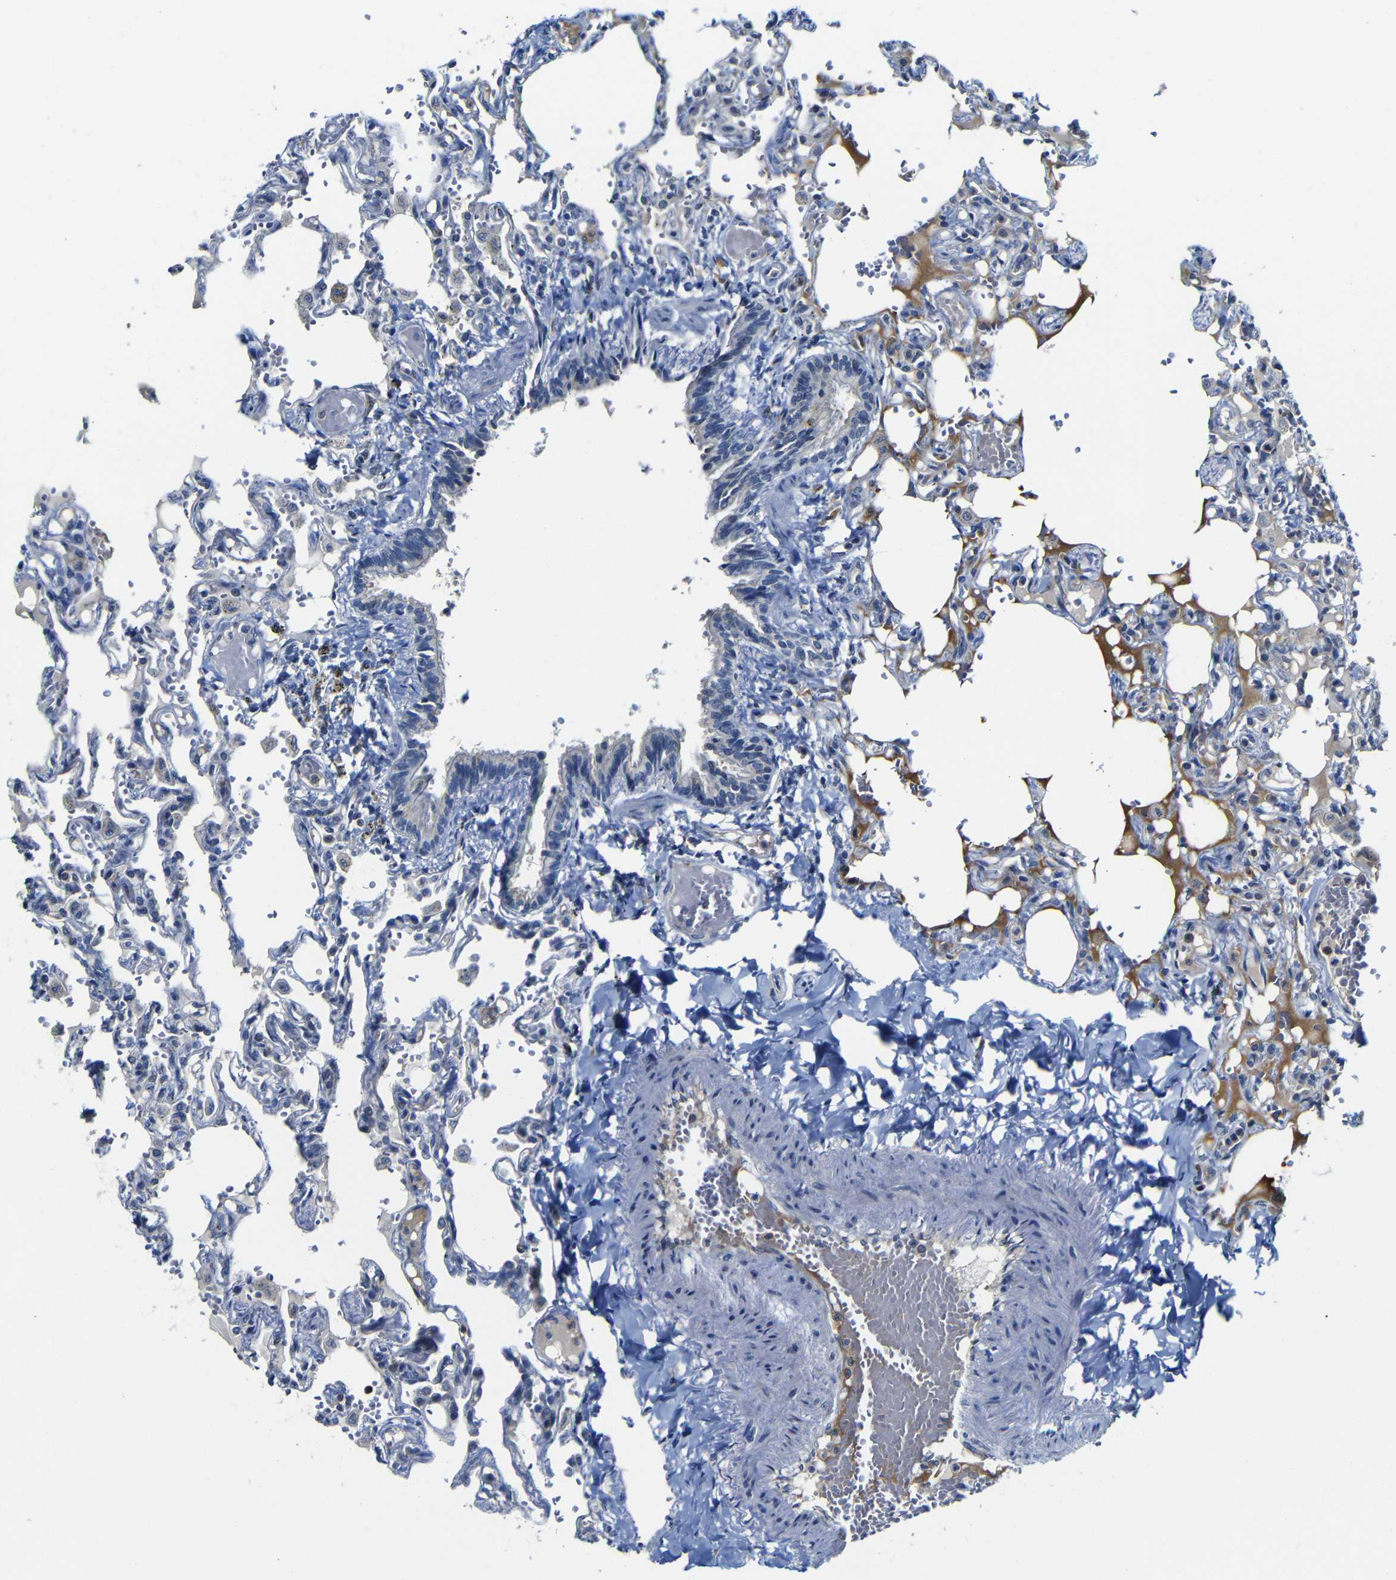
{"staining": {"intensity": "negative", "quantity": "none", "location": "none"}, "tissue": "lung", "cell_type": "Alveolar cells", "image_type": "normal", "snomed": [{"axis": "morphology", "description": "Normal tissue, NOS"}, {"axis": "topography", "description": "Lung"}], "caption": "A high-resolution image shows immunohistochemistry staining of normal lung, which demonstrates no significant staining in alveolar cells.", "gene": "FURIN", "patient": {"sex": "male", "age": 21}}